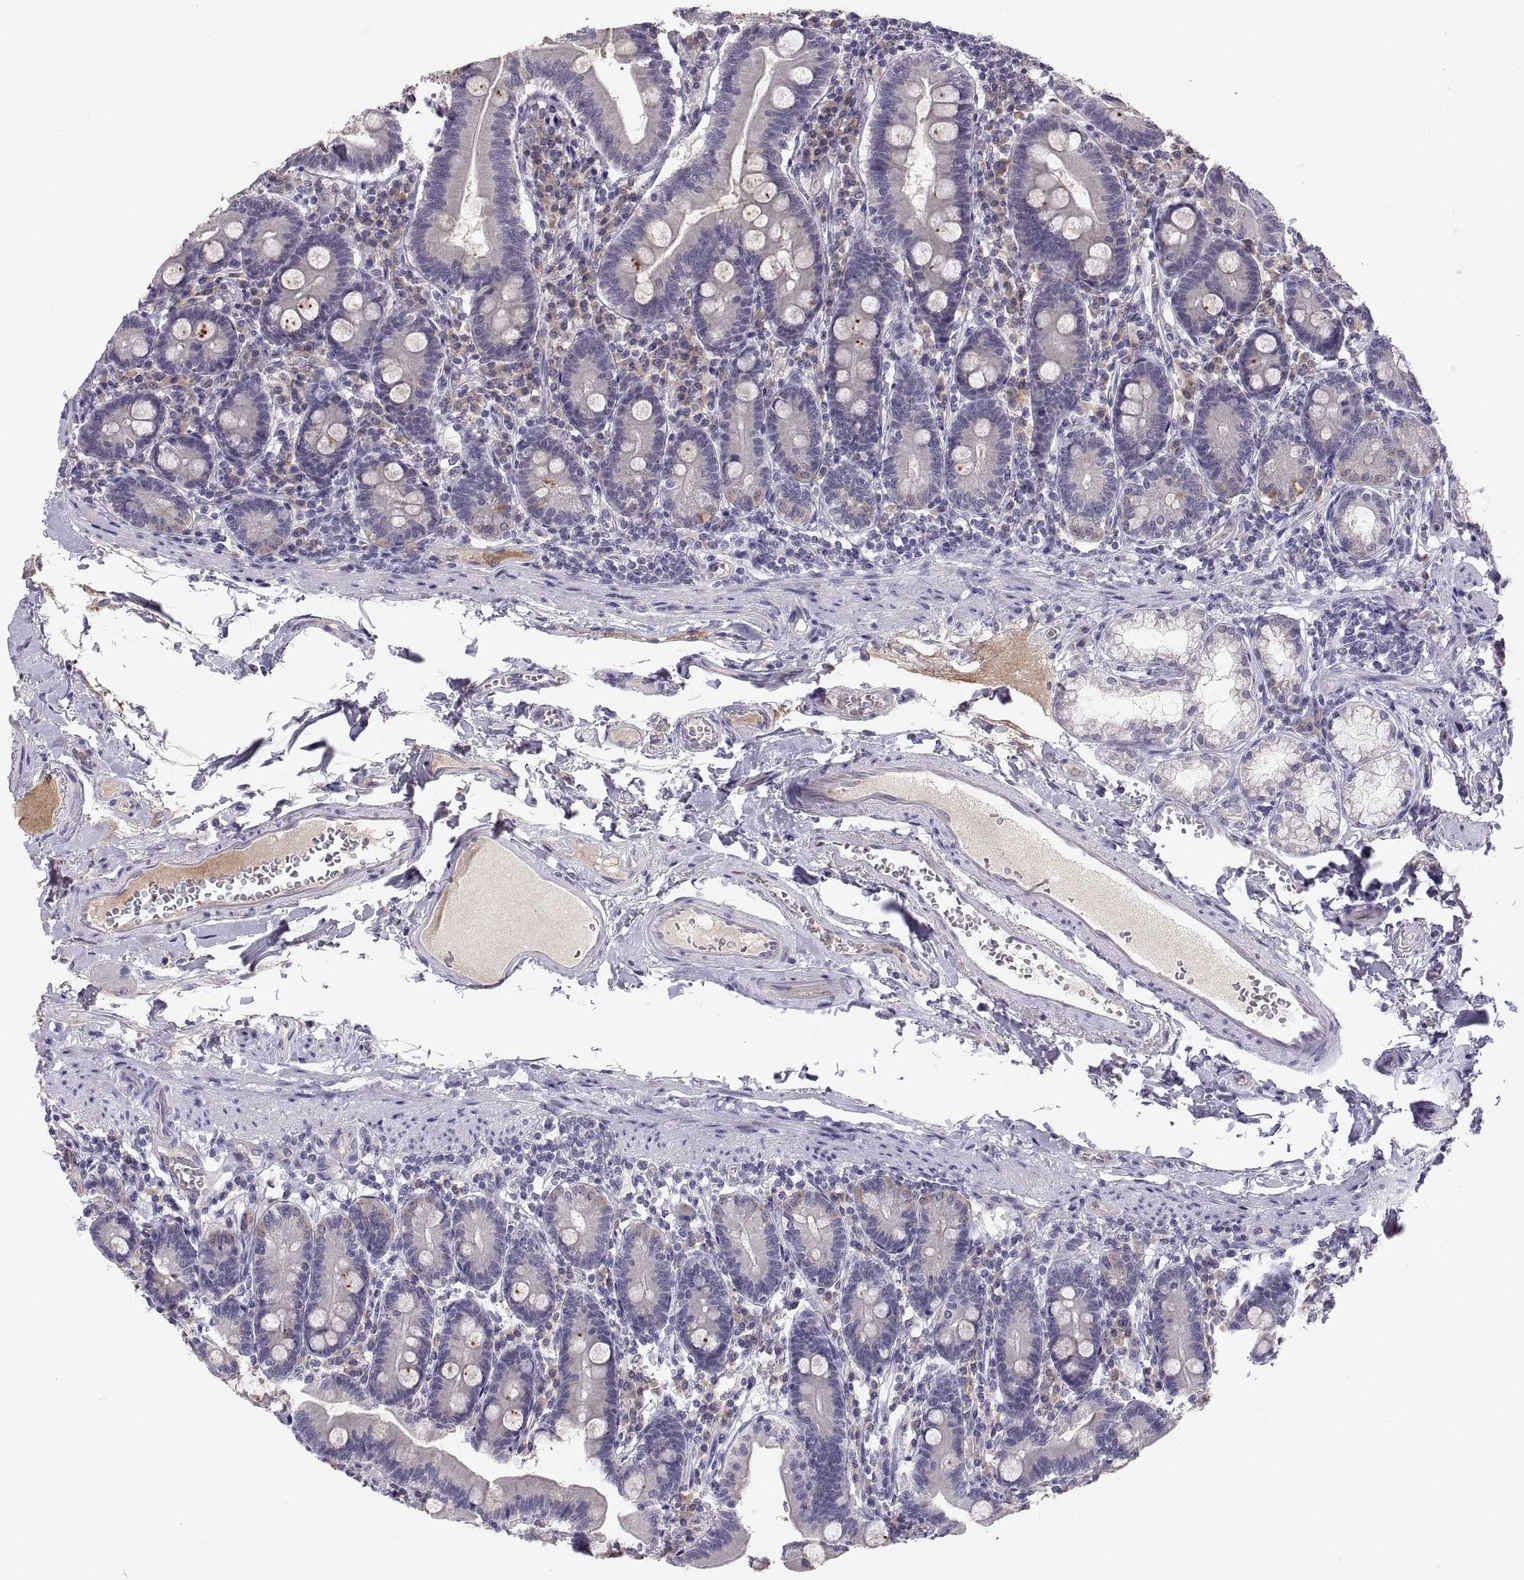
{"staining": {"intensity": "negative", "quantity": "none", "location": "none"}, "tissue": "duodenum", "cell_type": "Glandular cells", "image_type": "normal", "snomed": [{"axis": "morphology", "description": "Normal tissue, NOS"}, {"axis": "topography", "description": "Duodenum"}], "caption": "Immunohistochemistry of normal duodenum displays no positivity in glandular cells. (Brightfield microscopy of DAB immunohistochemistry (IHC) at high magnification).", "gene": "PKP1", "patient": {"sex": "female", "age": 67}}